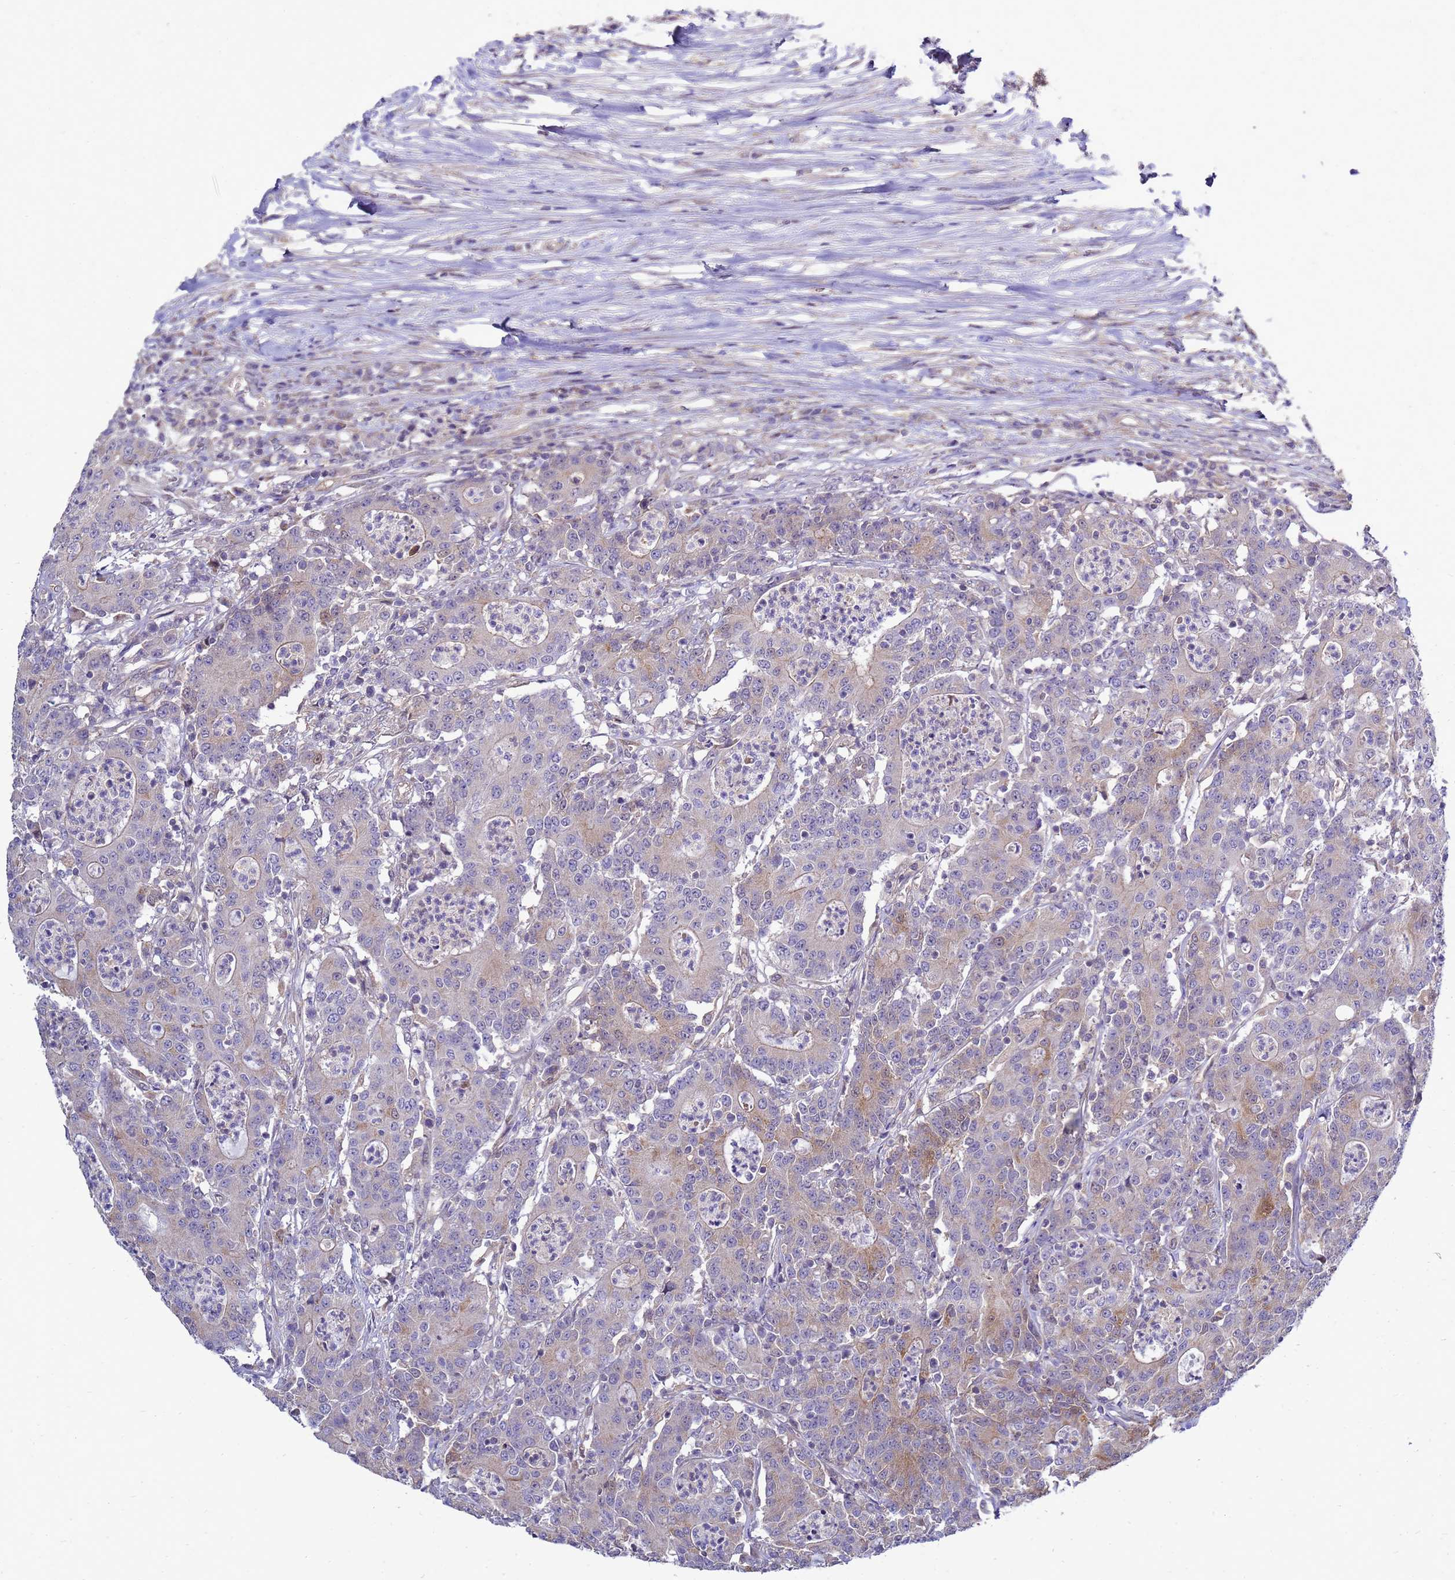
{"staining": {"intensity": "moderate", "quantity": "<25%", "location": "cytoplasmic/membranous"}, "tissue": "colorectal cancer", "cell_type": "Tumor cells", "image_type": "cancer", "snomed": [{"axis": "morphology", "description": "Adenocarcinoma, NOS"}, {"axis": "topography", "description": "Colon"}], "caption": "A micrograph of human colorectal cancer (adenocarcinoma) stained for a protein shows moderate cytoplasmic/membranous brown staining in tumor cells.", "gene": "EIF4EBP3", "patient": {"sex": "male", "age": 83}}